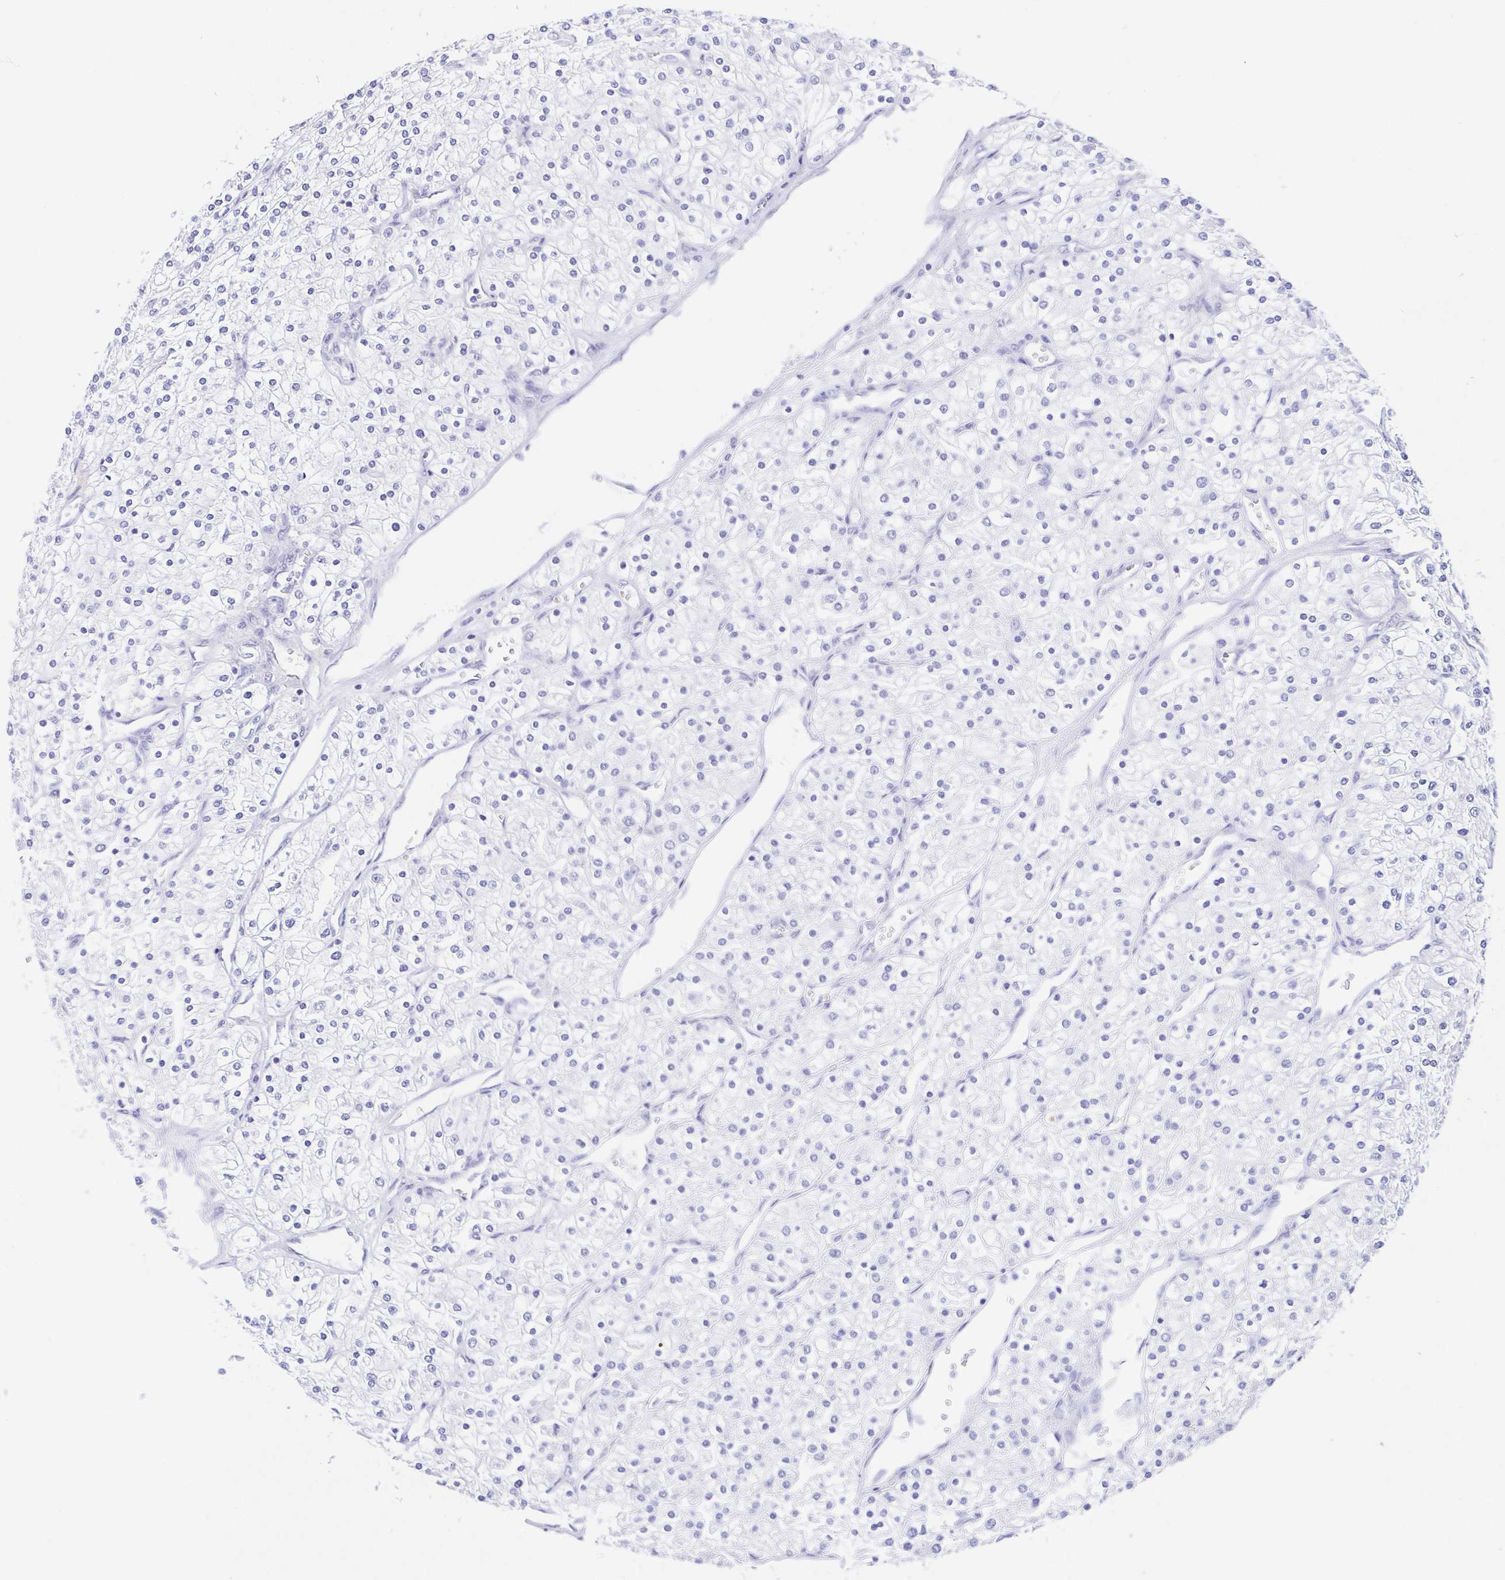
{"staining": {"intensity": "negative", "quantity": "none", "location": "none"}, "tissue": "renal cancer", "cell_type": "Tumor cells", "image_type": "cancer", "snomed": [{"axis": "morphology", "description": "Adenocarcinoma, NOS"}, {"axis": "topography", "description": "Kidney"}], "caption": "DAB immunohistochemical staining of human renal cancer (adenocarcinoma) demonstrates no significant staining in tumor cells.", "gene": "SCG3", "patient": {"sex": "male", "age": 80}}